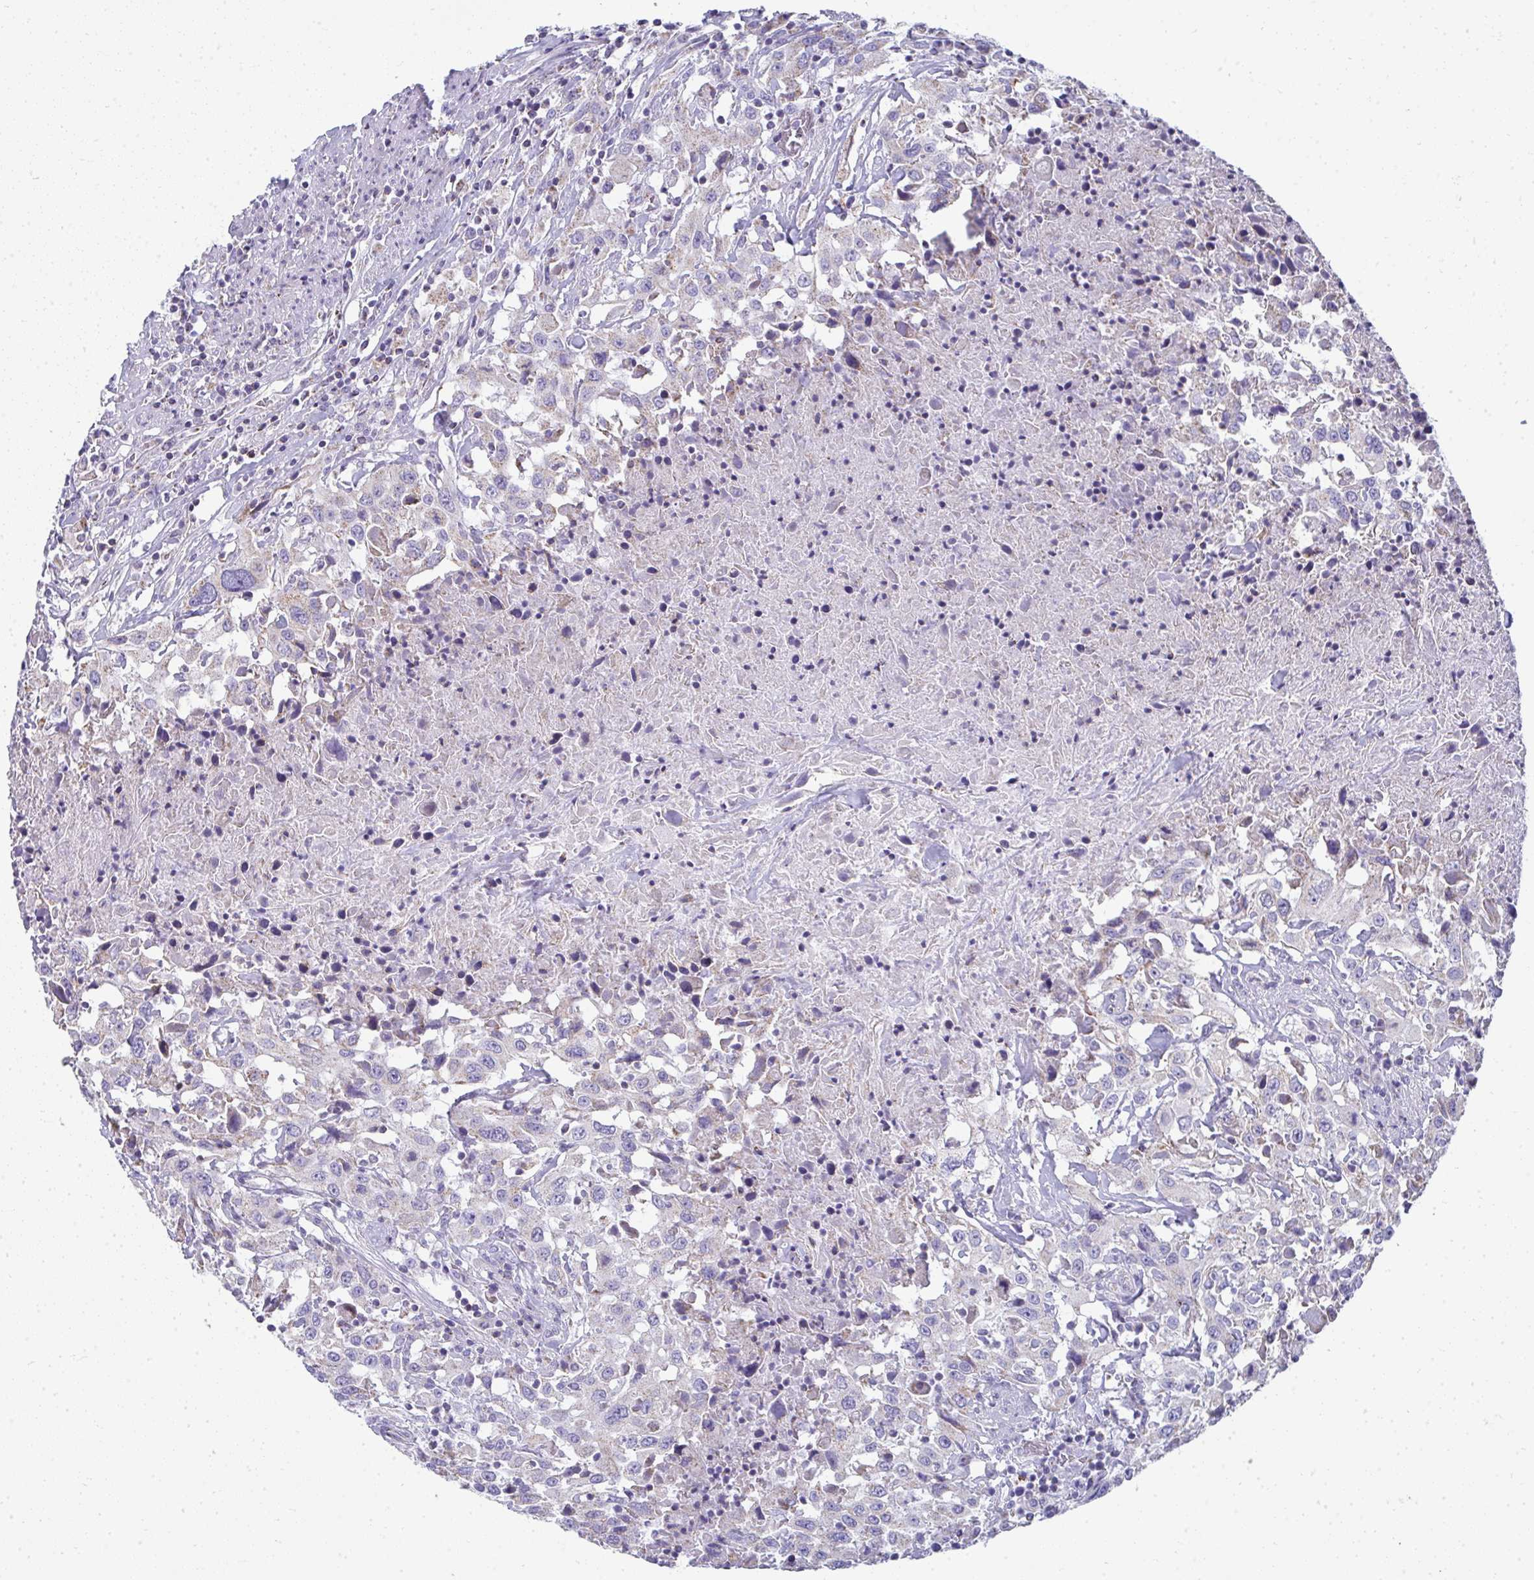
{"staining": {"intensity": "weak", "quantity": "<25%", "location": "cytoplasmic/membranous"}, "tissue": "urothelial cancer", "cell_type": "Tumor cells", "image_type": "cancer", "snomed": [{"axis": "morphology", "description": "Urothelial carcinoma, High grade"}, {"axis": "topography", "description": "Urinary bladder"}], "caption": "The immunohistochemistry histopathology image has no significant positivity in tumor cells of urothelial cancer tissue.", "gene": "SLC6A1", "patient": {"sex": "male", "age": 61}}